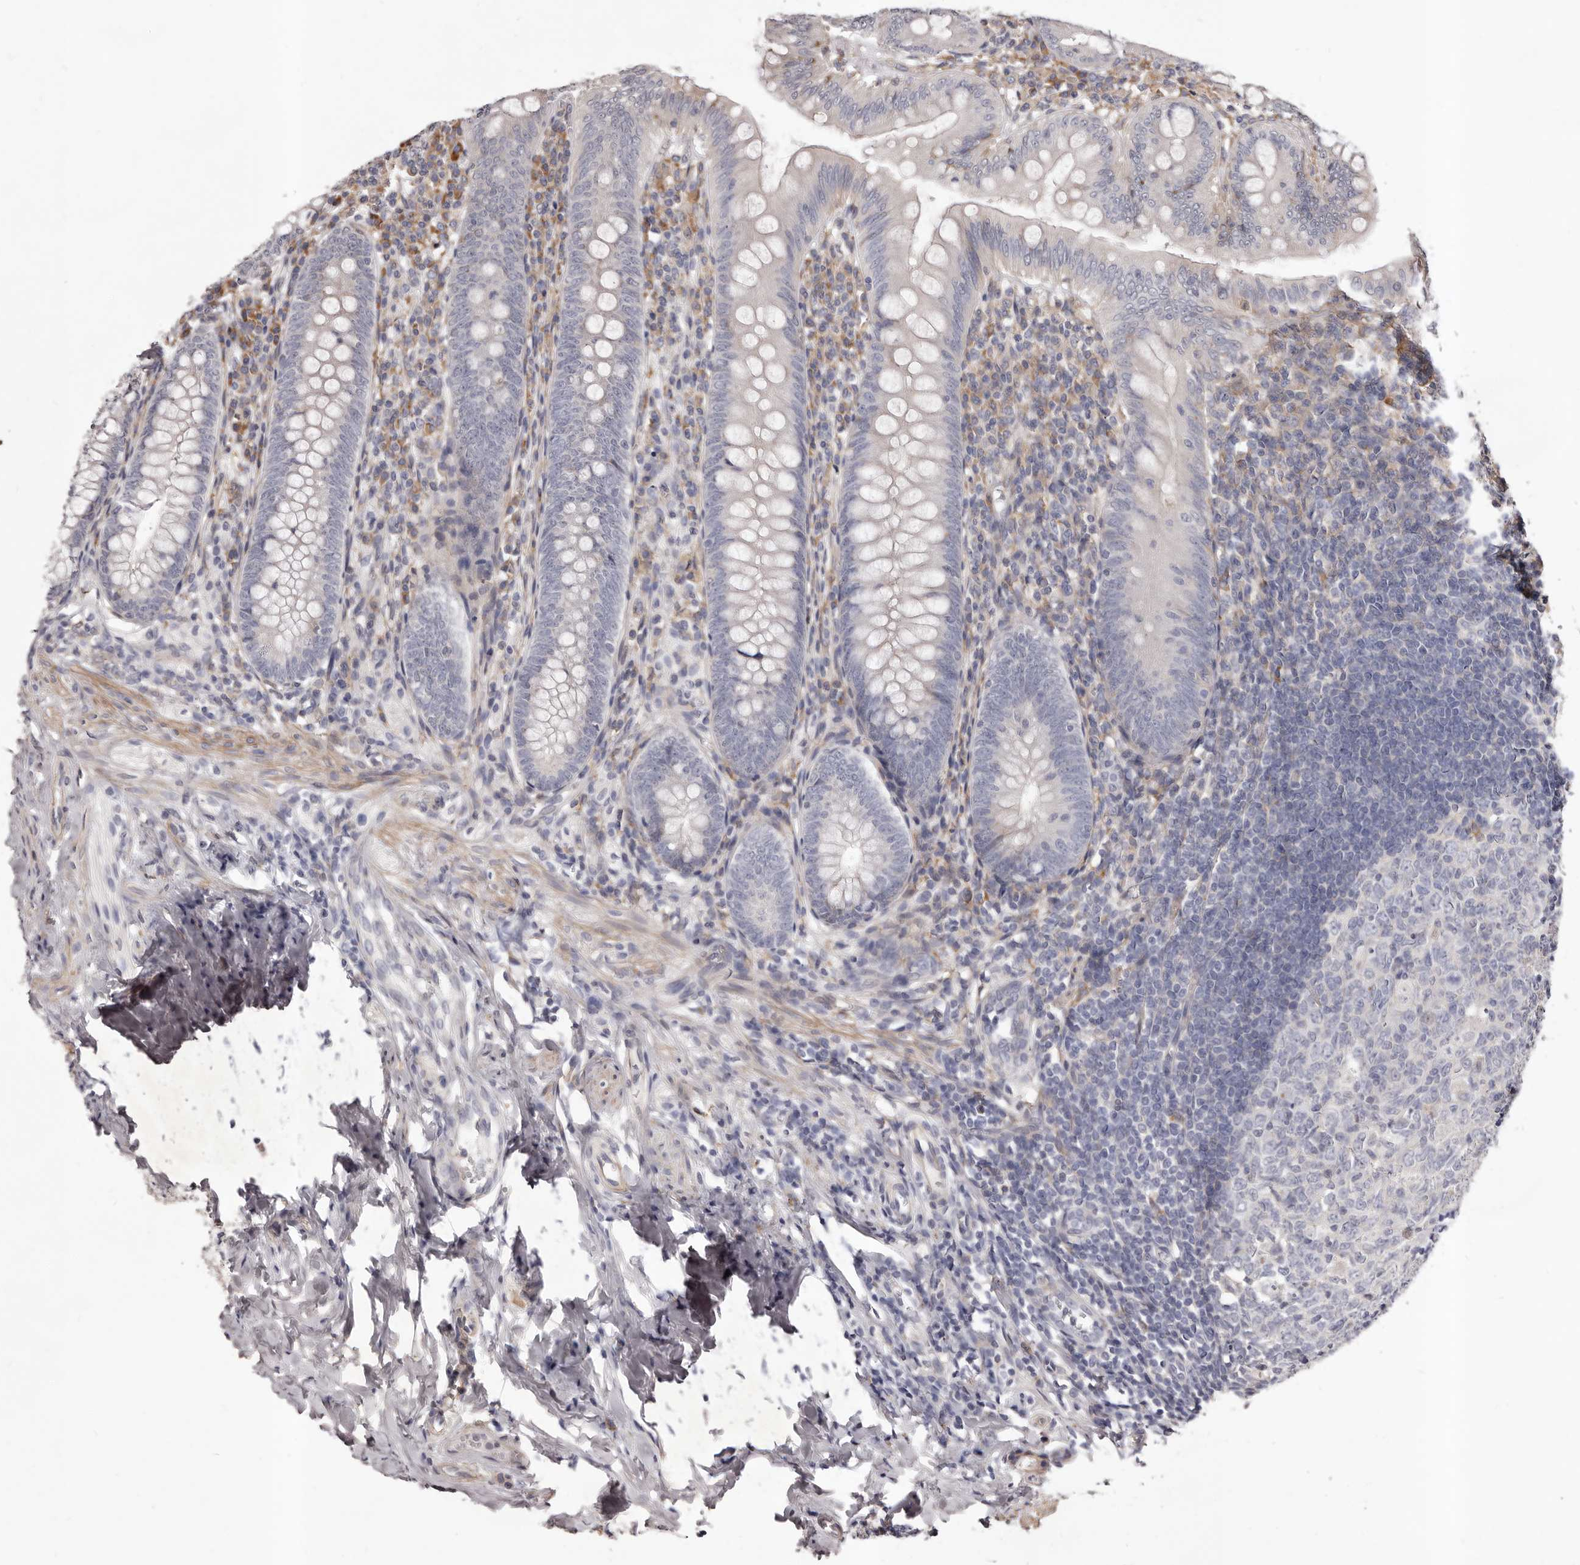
{"staining": {"intensity": "moderate", "quantity": "<25%", "location": "cytoplasmic/membranous"}, "tissue": "appendix", "cell_type": "Glandular cells", "image_type": "normal", "snomed": [{"axis": "morphology", "description": "Normal tissue, NOS"}, {"axis": "topography", "description": "Appendix"}], "caption": "High-power microscopy captured an immunohistochemistry (IHC) histopathology image of benign appendix, revealing moderate cytoplasmic/membranous staining in approximately <25% of glandular cells.", "gene": "ALPK1", "patient": {"sex": "male", "age": 14}}